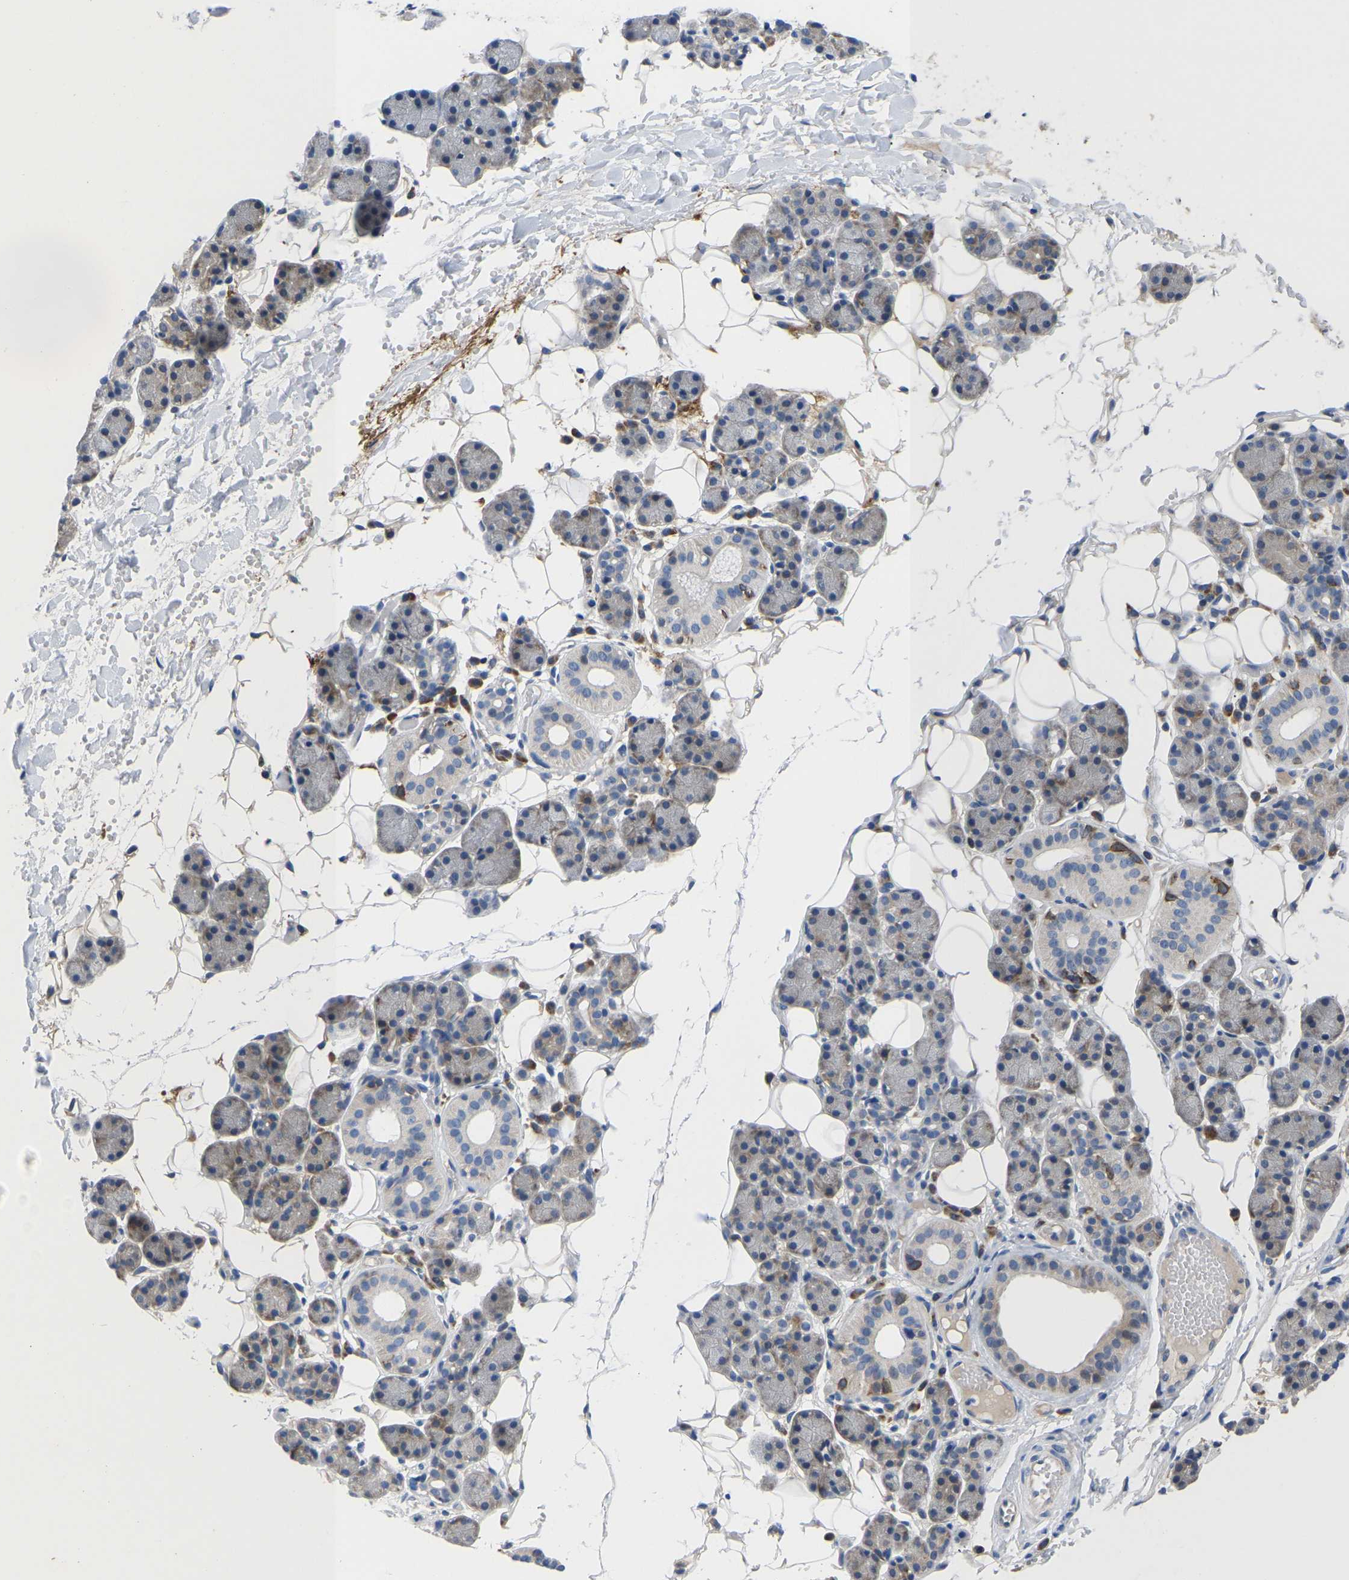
{"staining": {"intensity": "moderate", "quantity": "25%-75%", "location": "cytoplasmic/membranous"}, "tissue": "salivary gland", "cell_type": "Glandular cells", "image_type": "normal", "snomed": [{"axis": "morphology", "description": "Normal tissue, NOS"}, {"axis": "topography", "description": "Salivary gland"}], "caption": "Salivary gland stained with a brown dye displays moderate cytoplasmic/membranous positive staining in about 25%-75% of glandular cells.", "gene": "ABCA10", "patient": {"sex": "female", "age": 33}}